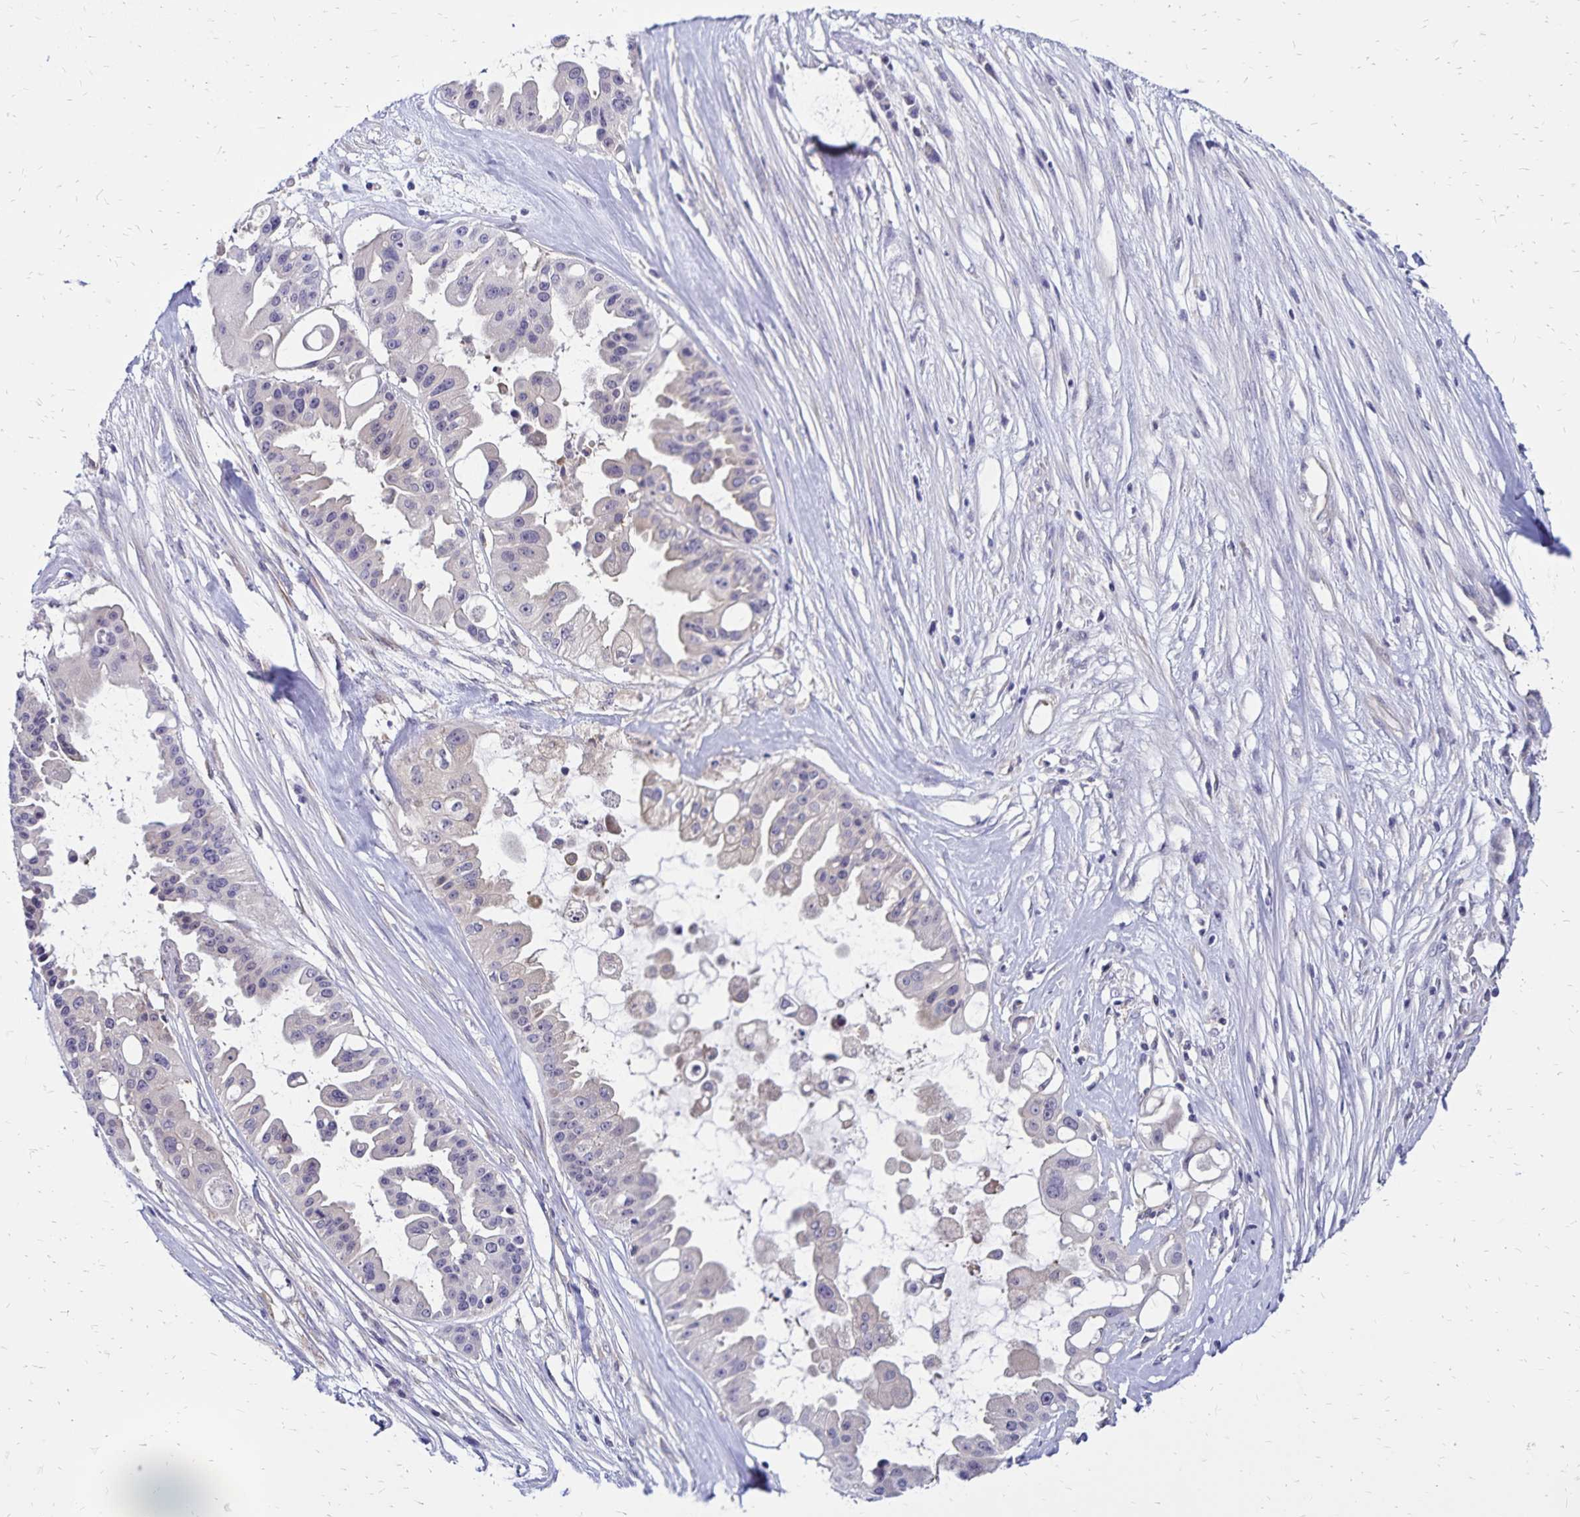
{"staining": {"intensity": "negative", "quantity": "none", "location": "none"}, "tissue": "ovarian cancer", "cell_type": "Tumor cells", "image_type": "cancer", "snomed": [{"axis": "morphology", "description": "Cystadenocarcinoma, serous, NOS"}, {"axis": "topography", "description": "Ovary"}], "caption": "This is an immunohistochemistry (IHC) histopathology image of ovarian cancer (serous cystadenocarcinoma). There is no expression in tumor cells.", "gene": "FSD1", "patient": {"sex": "female", "age": 56}}